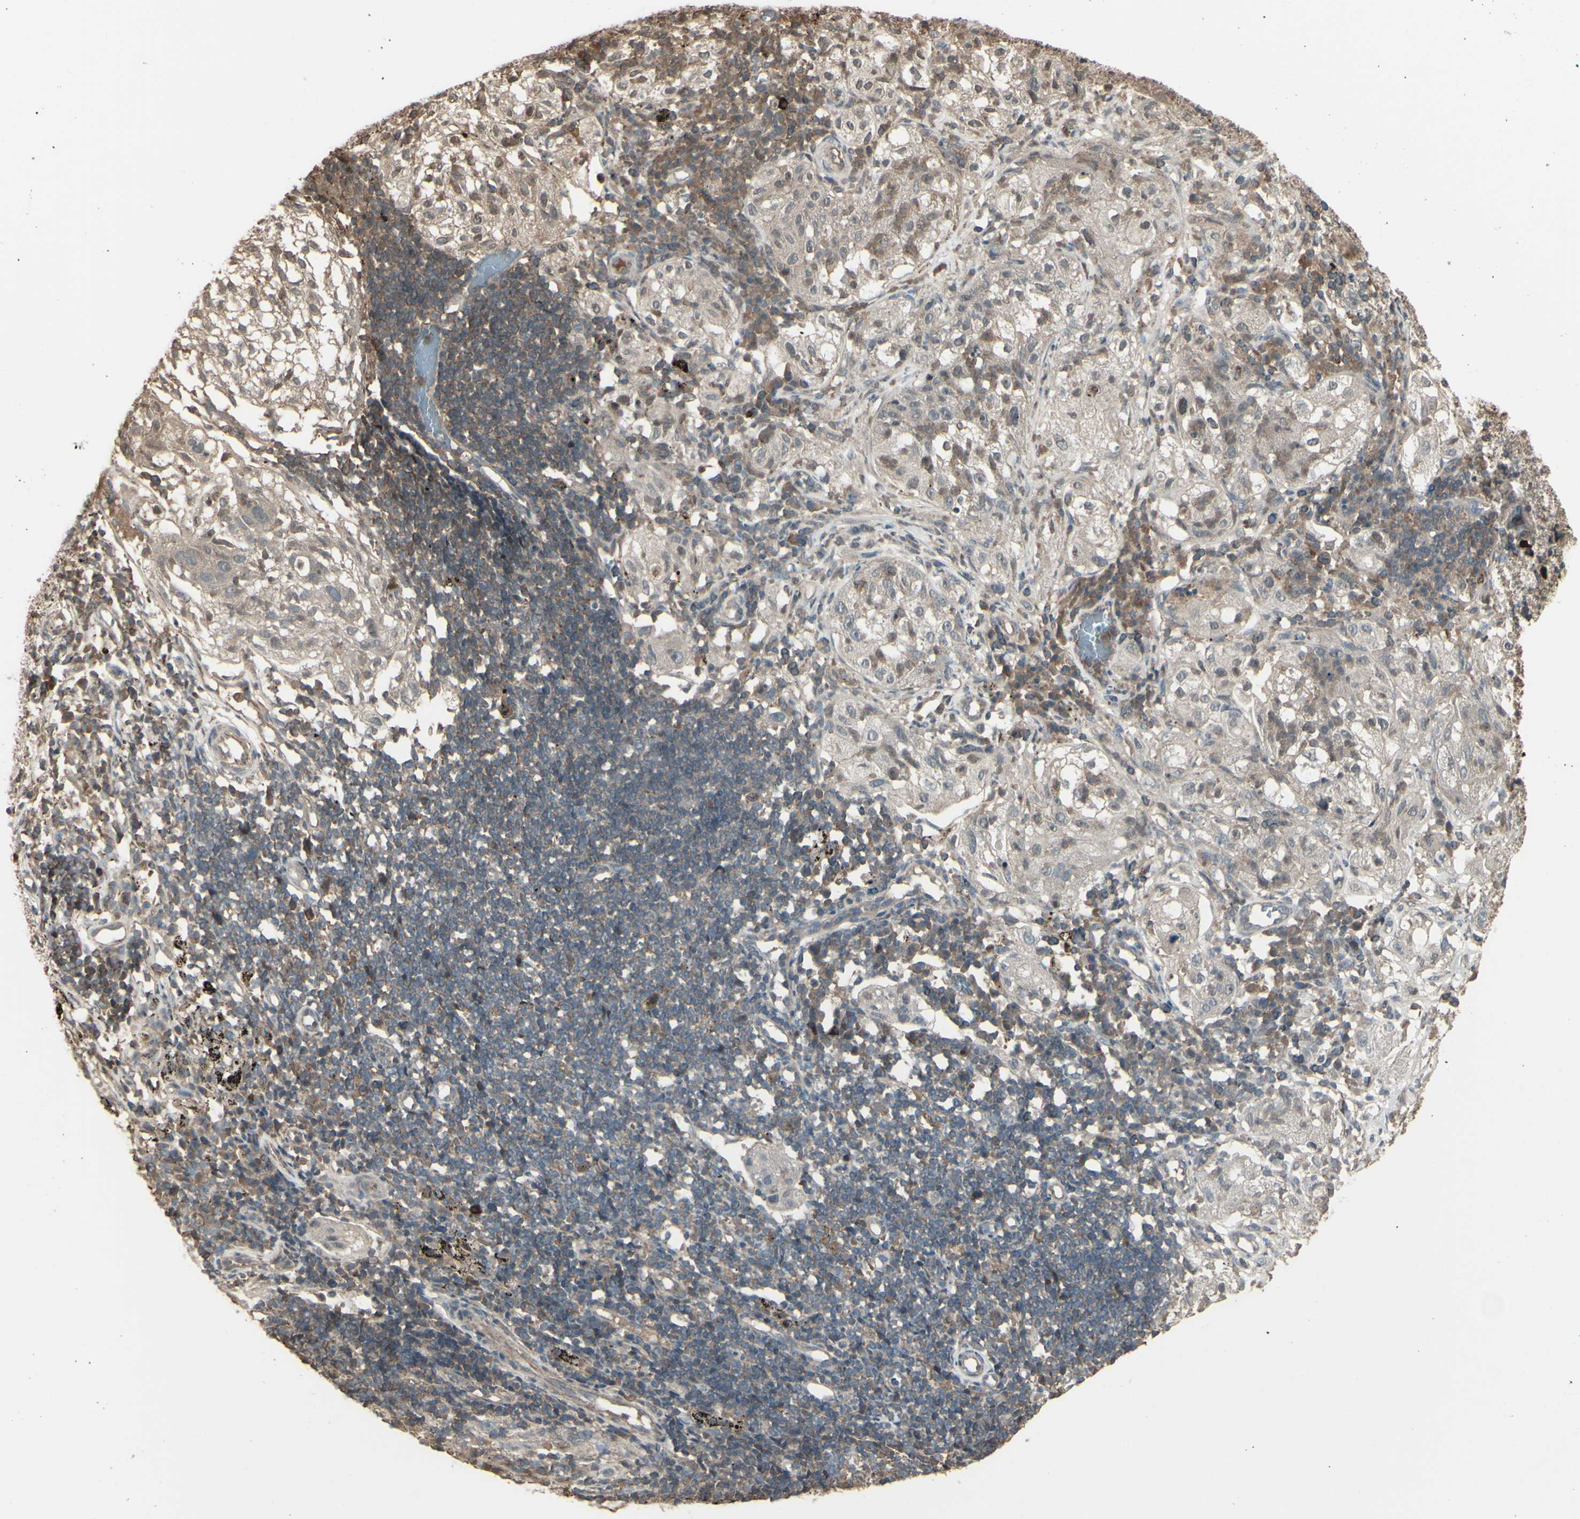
{"staining": {"intensity": "weak", "quantity": ">75%", "location": "cytoplasmic/membranous"}, "tissue": "lung cancer", "cell_type": "Tumor cells", "image_type": "cancer", "snomed": [{"axis": "morphology", "description": "Inflammation, NOS"}, {"axis": "morphology", "description": "Squamous cell carcinoma, NOS"}, {"axis": "topography", "description": "Lymph node"}, {"axis": "topography", "description": "Soft tissue"}, {"axis": "topography", "description": "Lung"}], "caption": "Lung cancer (squamous cell carcinoma) was stained to show a protein in brown. There is low levels of weak cytoplasmic/membranous positivity in about >75% of tumor cells.", "gene": "GNAS", "patient": {"sex": "male", "age": 66}}